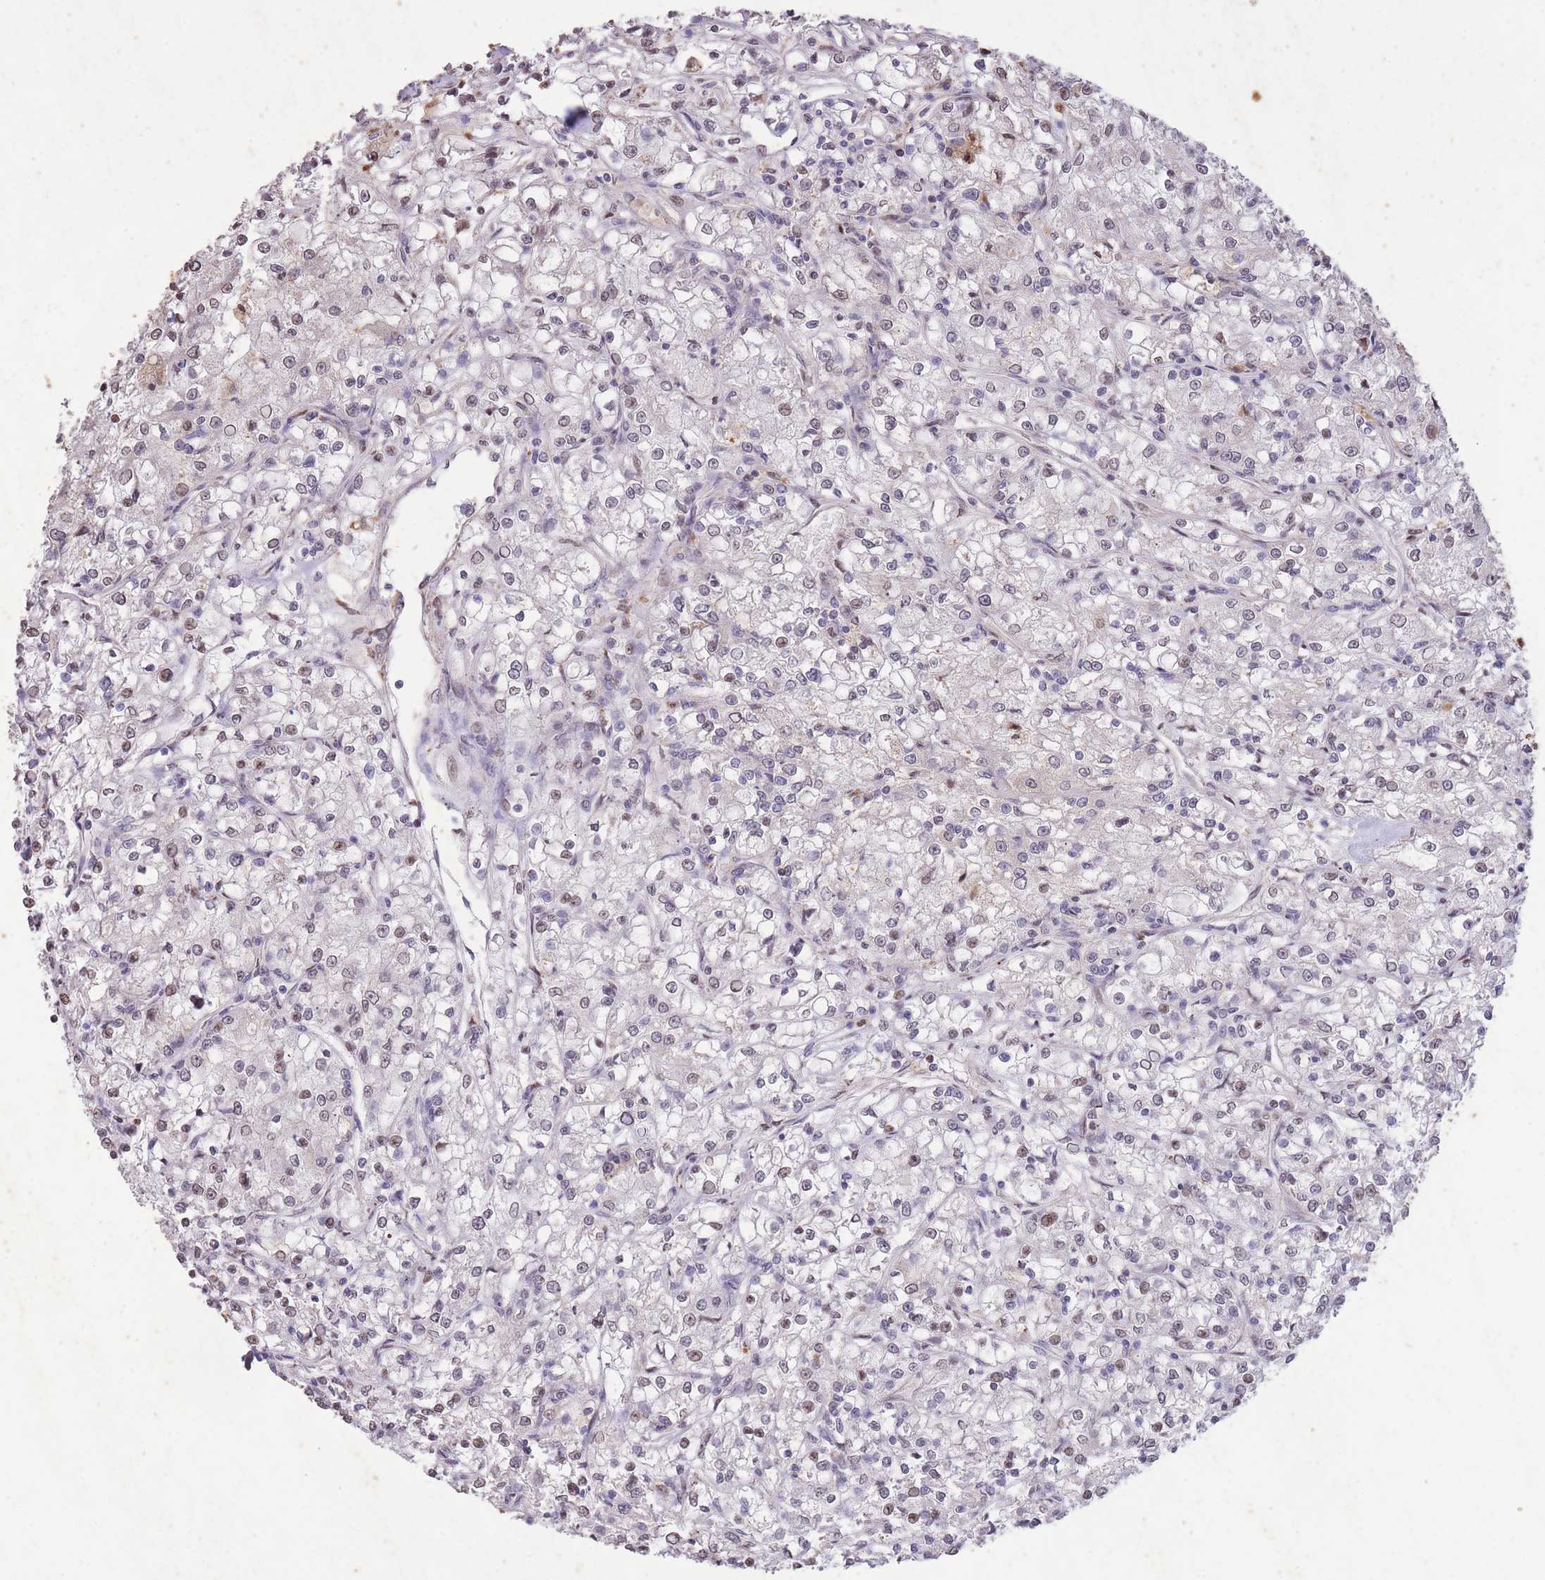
{"staining": {"intensity": "negative", "quantity": "none", "location": "none"}, "tissue": "renal cancer", "cell_type": "Tumor cells", "image_type": "cancer", "snomed": [{"axis": "morphology", "description": "Adenocarcinoma, NOS"}, {"axis": "topography", "description": "Kidney"}], "caption": "Immunohistochemistry (IHC) micrograph of neoplastic tissue: human renal cancer stained with DAB (3,3'-diaminobenzidine) demonstrates no significant protein expression in tumor cells.", "gene": "RGS14", "patient": {"sex": "female", "age": 59}}